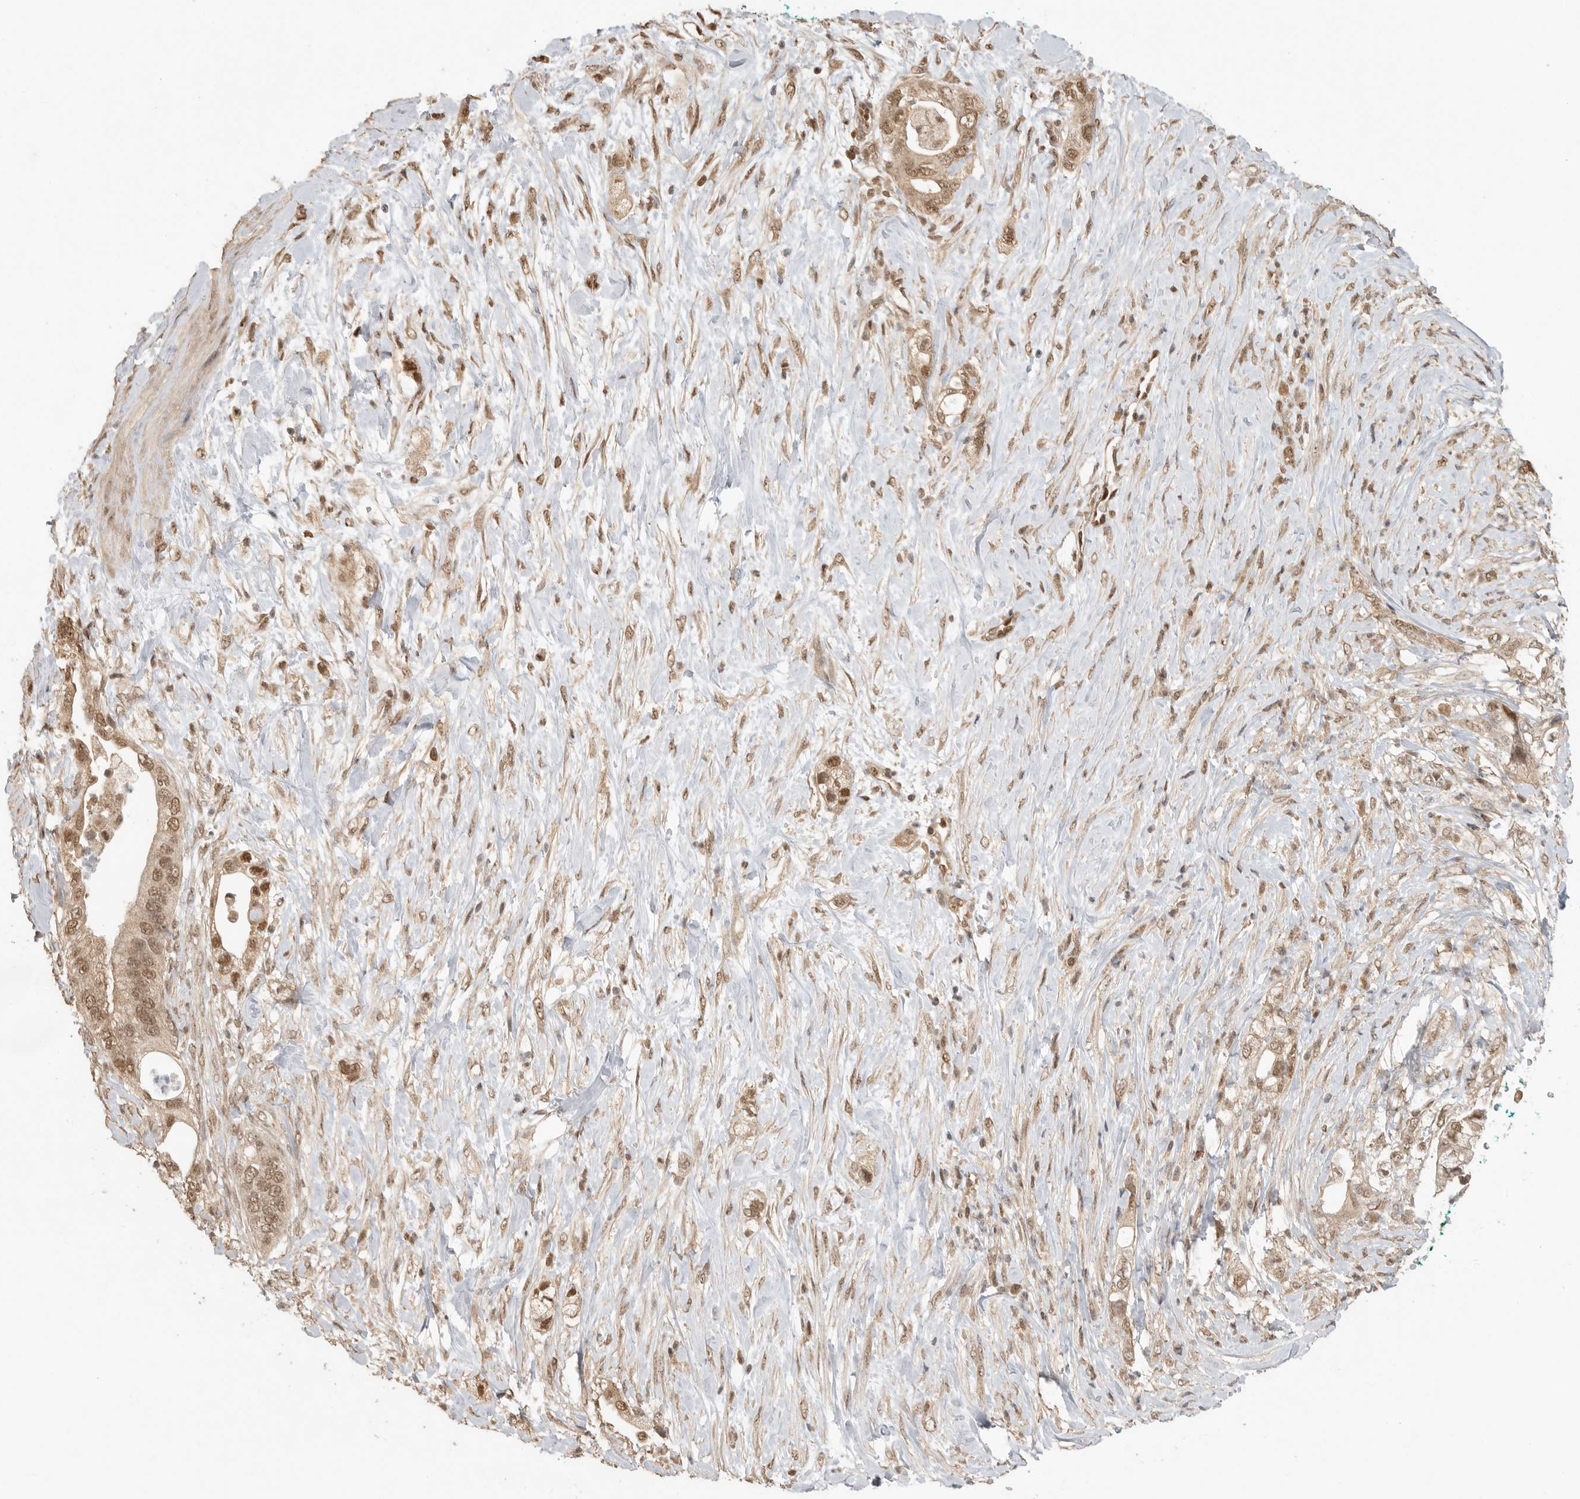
{"staining": {"intensity": "strong", "quantity": ">75%", "location": "cytoplasmic/membranous"}, "tissue": "pancreatic cancer", "cell_type": "Tumor cells", "image_type": "cancer", "snomed": [{"axis": "morphology", "description": "Adenocarcinoma, NOS"}, {"axis": "topography", "description": "Pancreas"}], "caption": "Immunohistochemistry of adenocarcinoma (pancreatic) reveals high levels of strong cytoplasmic/membranous positivity in approximately >75% of tumor cells.", "gene": "DFFA", "patient": {"sex": "male", "age": 53}}